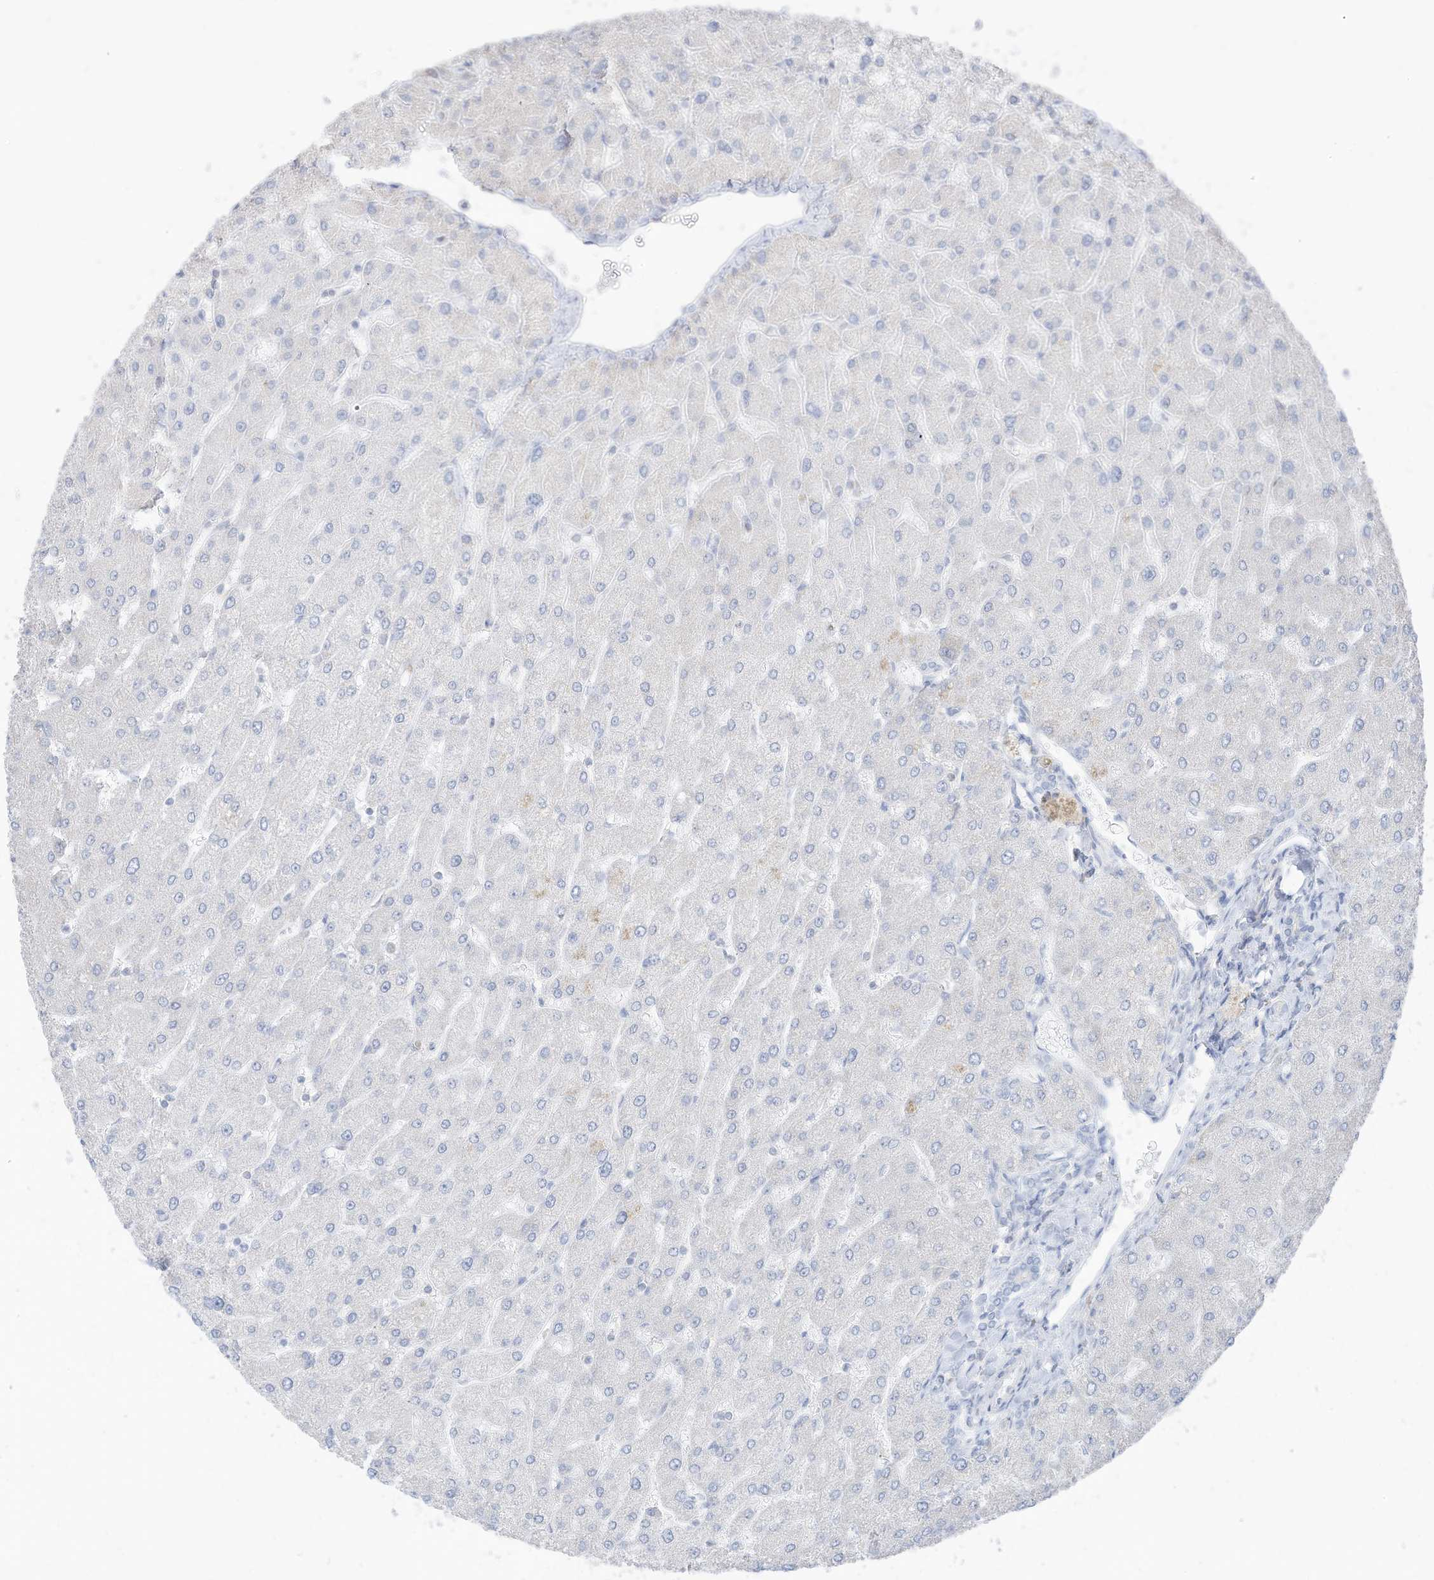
{"staining": {"intensity": "negative", "quantity": "none", "location": "none"}, "tissue": "liver", "cell_type": "Cholangiocytes", "image_type": "normal", "snomed": [{"axis": "morphology", "description": "Normal tissue, NOS"}, {"axis": "topography", "description": "Liver"}], "caption": "Cholangiocytes show no significant positivity in unremarkable liver. The staining is performed using DAB brown chromogen with nuclei counter-stained in using hematoxylin.", "gene": "ETHE1", "patient": {"sex": "male", "age": 55}}